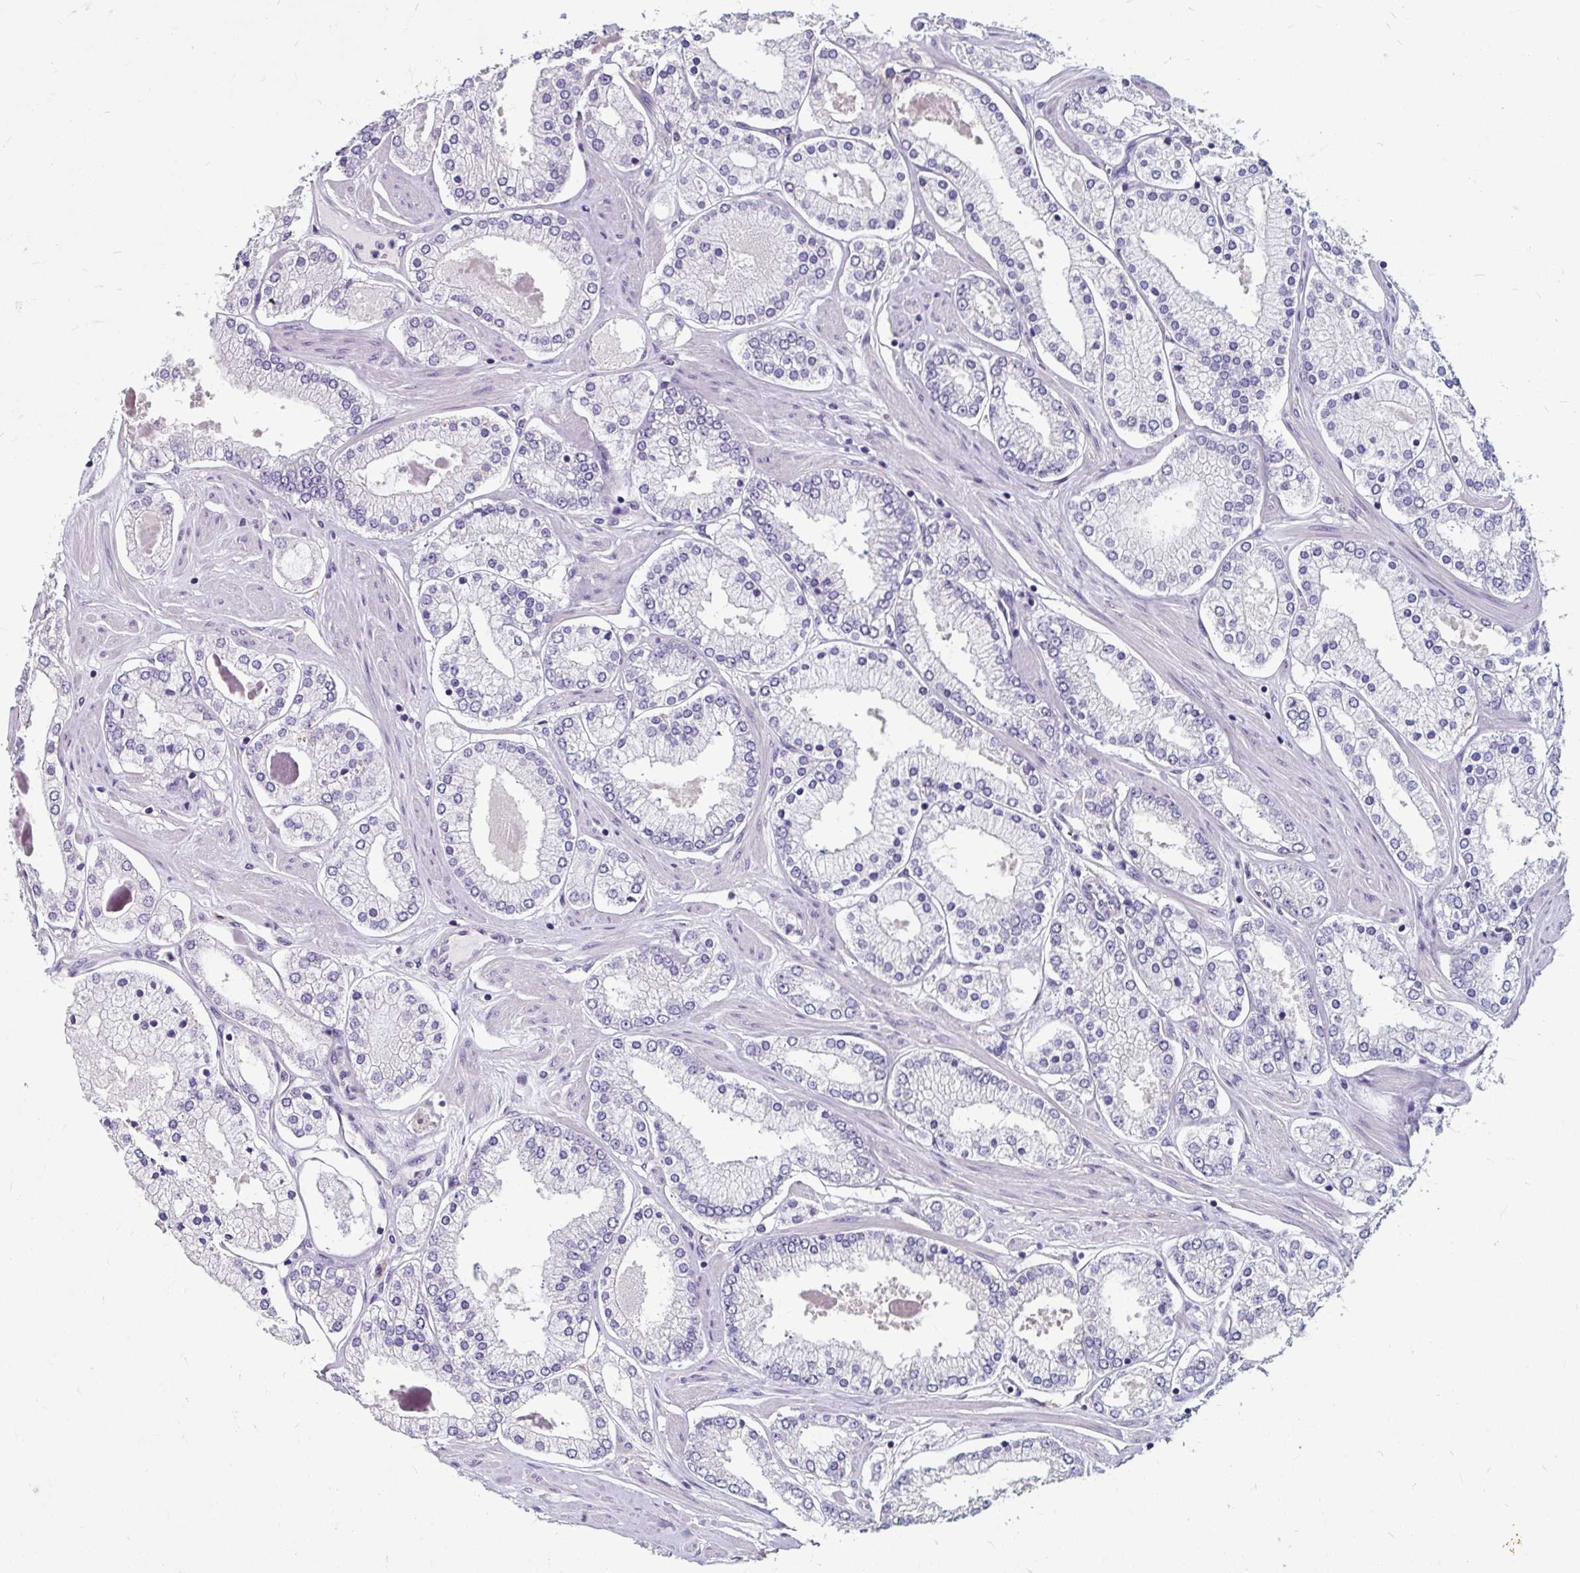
{"staining": {"intensity": "negative", "quantity": "none", "location": "none"}, "tissue": "prostate cancer", "cell_type": "Tumor cells", "image_type": "cancer", "snomed": [{"axis": "morphology", "description": "Adenocarcinoma, Low grade"}, {"axis": "topography", "description": "Prostate"}], "caption": "Immunohistochemistry micrograph of human prostate cancer (low-grade adenocarcinoma) stained for a protein (brown), which exhibits no staining in tumor cells. (DAB (3,3'-diaminobenzidine) IHC, high magnification).", "gene": "KLHL24", "patient": {"sex": "male", "age": 42}}